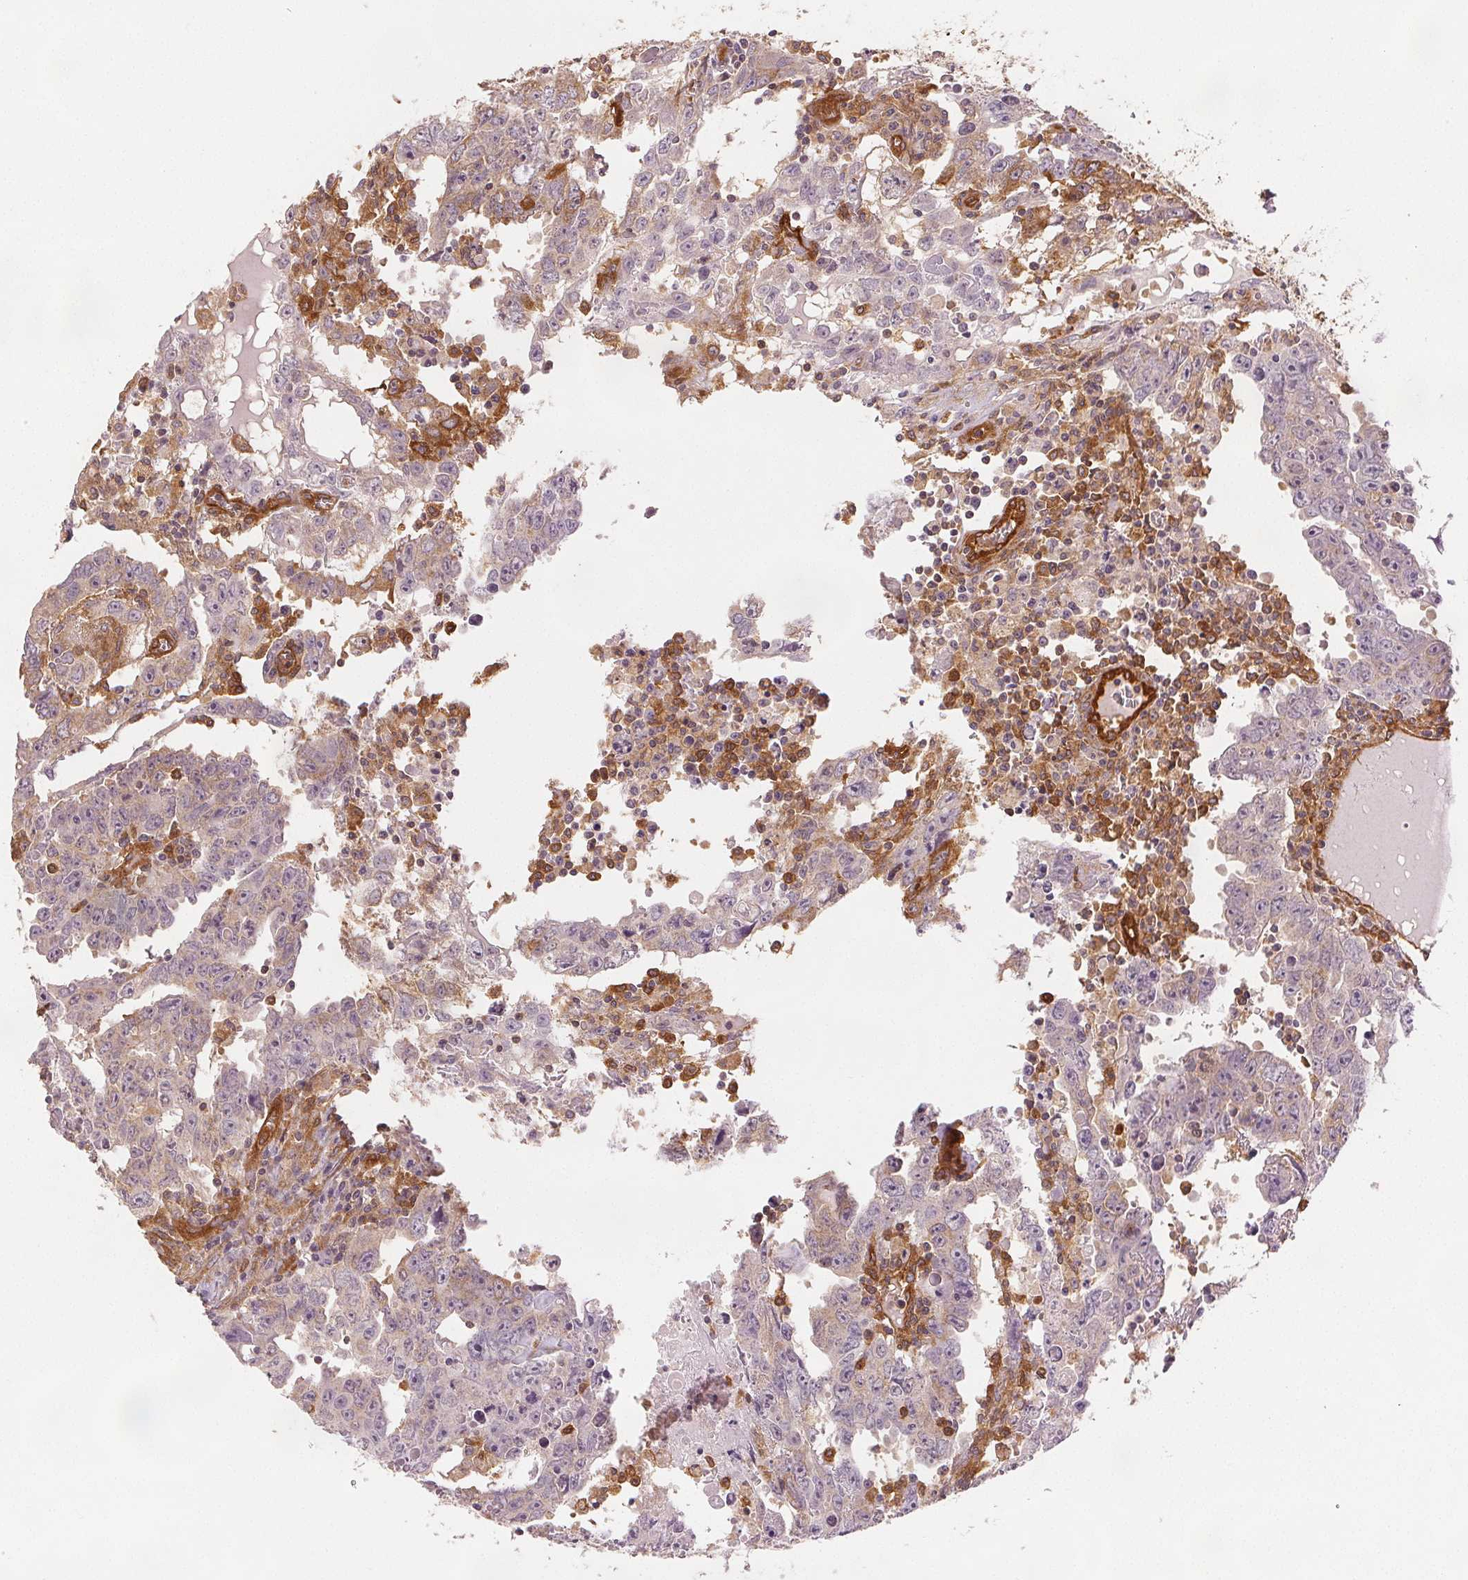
{"staining": {"intensity": "negative", "quantity": "none", "location": "none"}, "tissue": "testis cancer", "cell_type": "Tumor cells", "image_type": "cancer", "snomed": [{"axis": "morphology", "description": "Carcinoma, Embryonal, NOS"}, {"axis": "topography", "description": "Testis"}], "caption": "The histopathology image shows no staining of tumor cells in testis cancer.", "gene": "DIAPH2", "patient": {"sex": "male", "age": 22}}